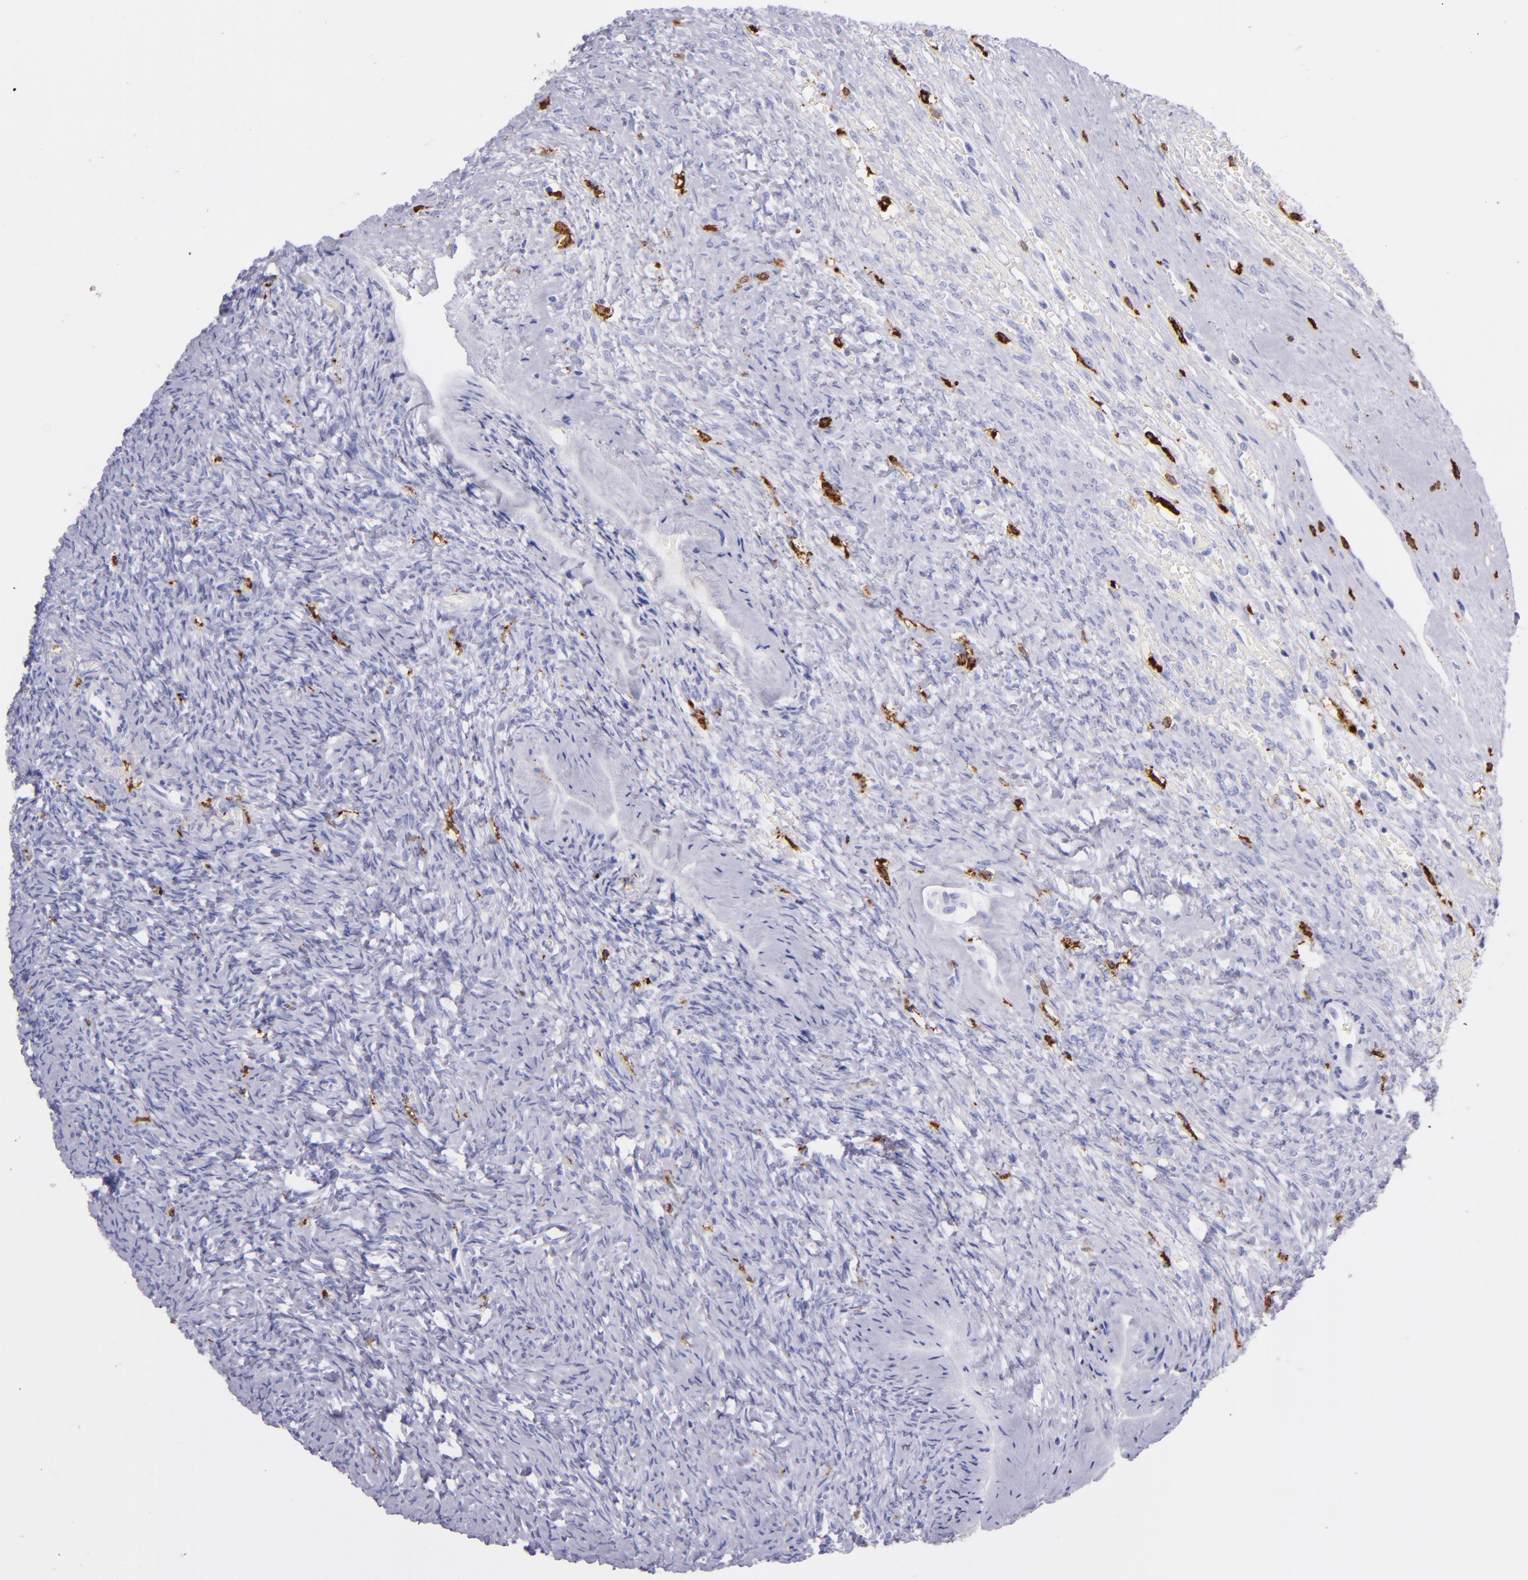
{"staining": {"intensity": "negative", "quantity": "none", "location": "none"}, "tissue": "ovary", "cell_type": "Follicle cells", "image_type": "normal", "snomed": [{"axis": "morphology", "description": "Normal tissue, NOS"}, {"axis": "topography", "description": "Ovary"}], "caption": "IHC image of benign ovary: ovary stained with DAB (3,3'-diaminobenzidine) displays no significant protein staining in follicle cells.", "gene": "CD163", "patient": {"sex": "female", "age": 56}}